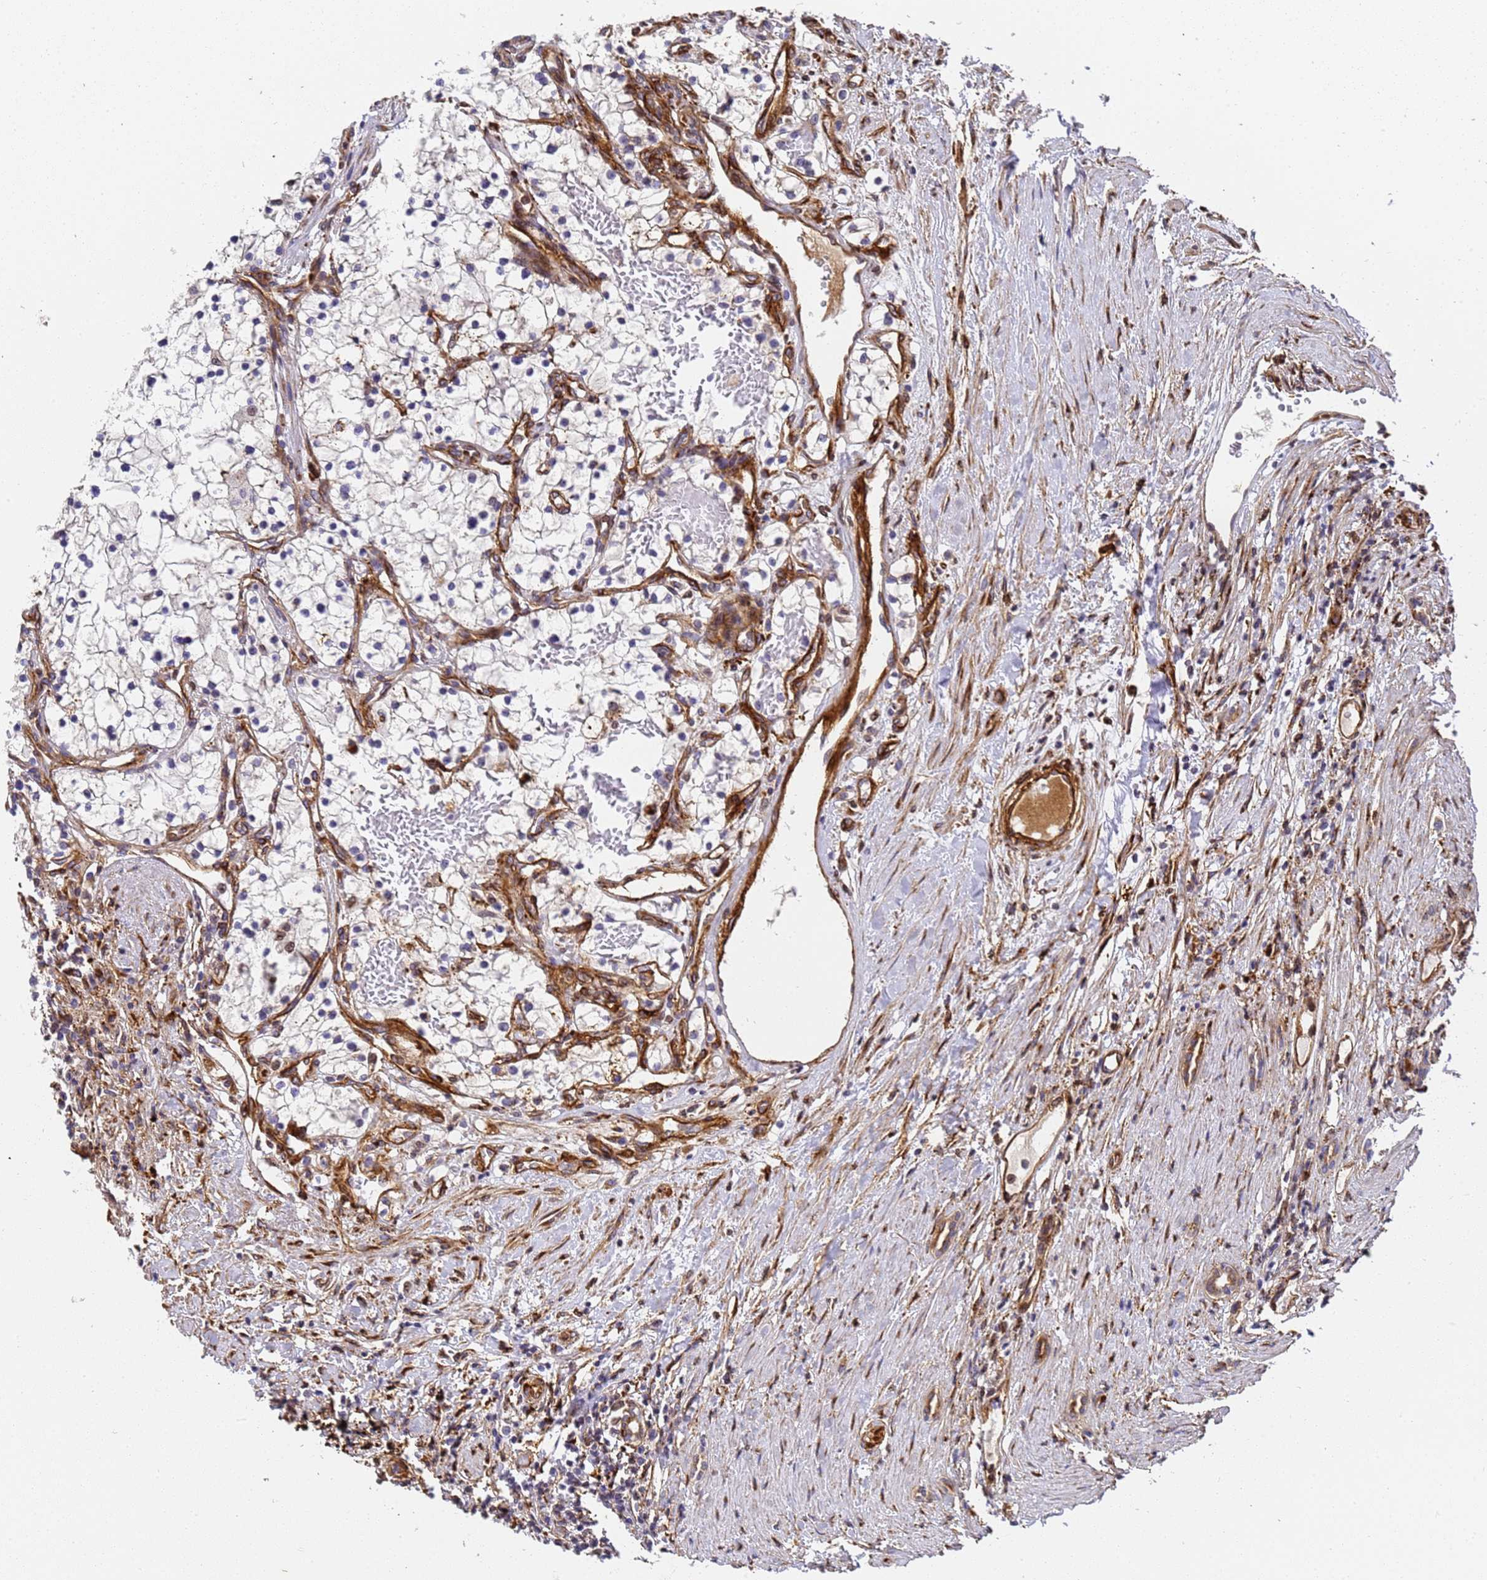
{"staining": {"intensity": "negative", "quantity": "none", "location": "none"}, "tissue": "renal cancer", "cell_type": "Tumor cells", "image_type": "cancer", "snomed": [{"axis": "morphology", "description": "Normal tissue, NOS"}, {"axis": "morphology", "description": "Adenocarcinoma, NOS"}, {"axis": "topography", "description": "Kidney"}], "caption": "The immunohistochemistry (IHC) photomicrograph has no significant expression in tumor cells of renal cancer (adenocarcinoma) tissue.", "gene": "IGFBP7", "patient": {"sex": "male", "age": 68}}